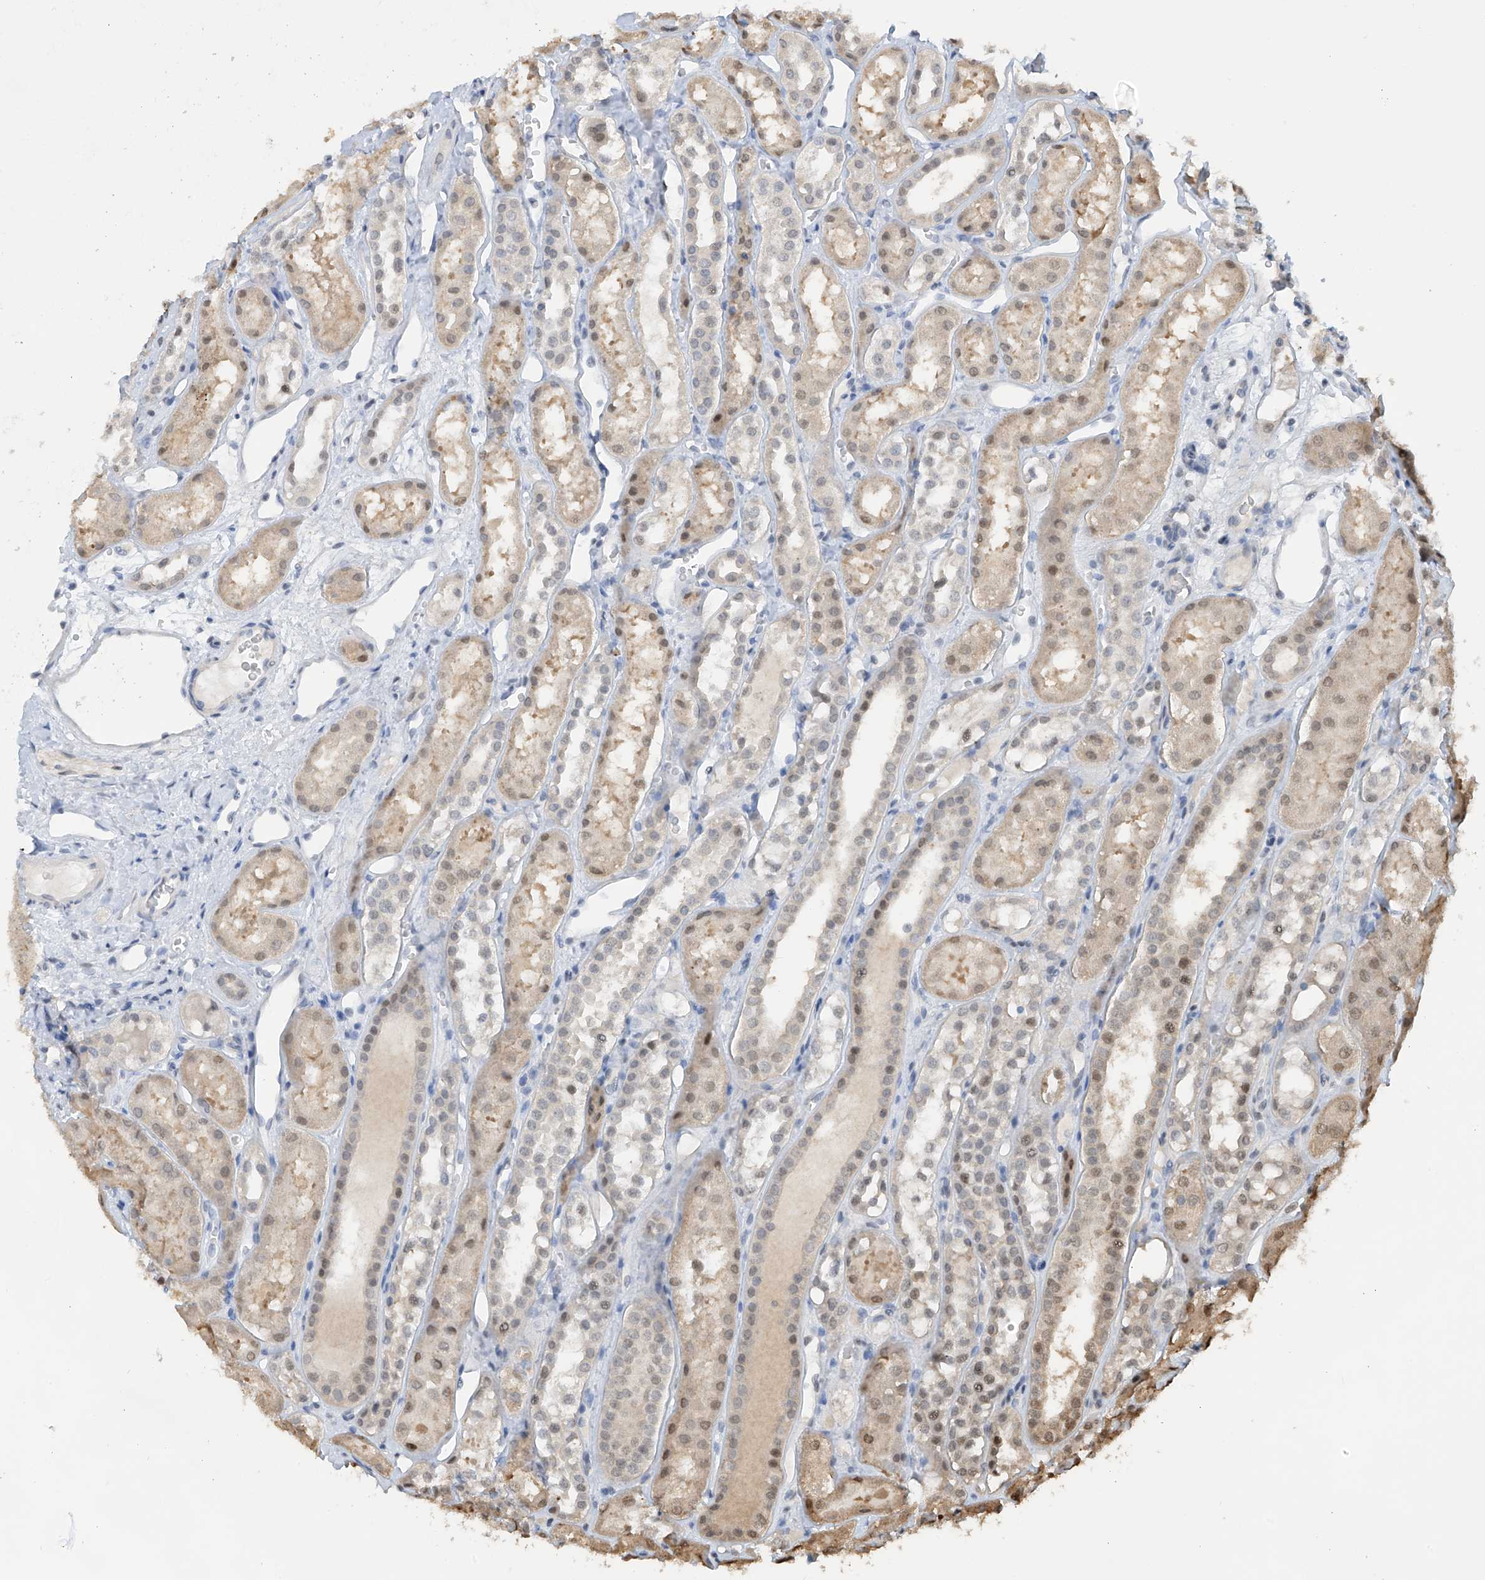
{"staining": {"intensity": "weak", "quantity": "<25%", "location": "nuclear"}, "tissue": "kidney", "cell_type": "Cells in glomeruli", "image_type": "normal", "snomed": [{"axis": "morphology", "description": "Normal tissue, NOS"}, {"axis": "topography", "description": "Kidney"}], "caption": "Micrograph shows no significant protein expression in cells in glomeruli of benign kidney. The staining is performed using DAB brown chromogen with nuclei counter-stained in using hematoxylin.", "gene": "PMM1", "patient": {"sex": "male", "age": 16}}